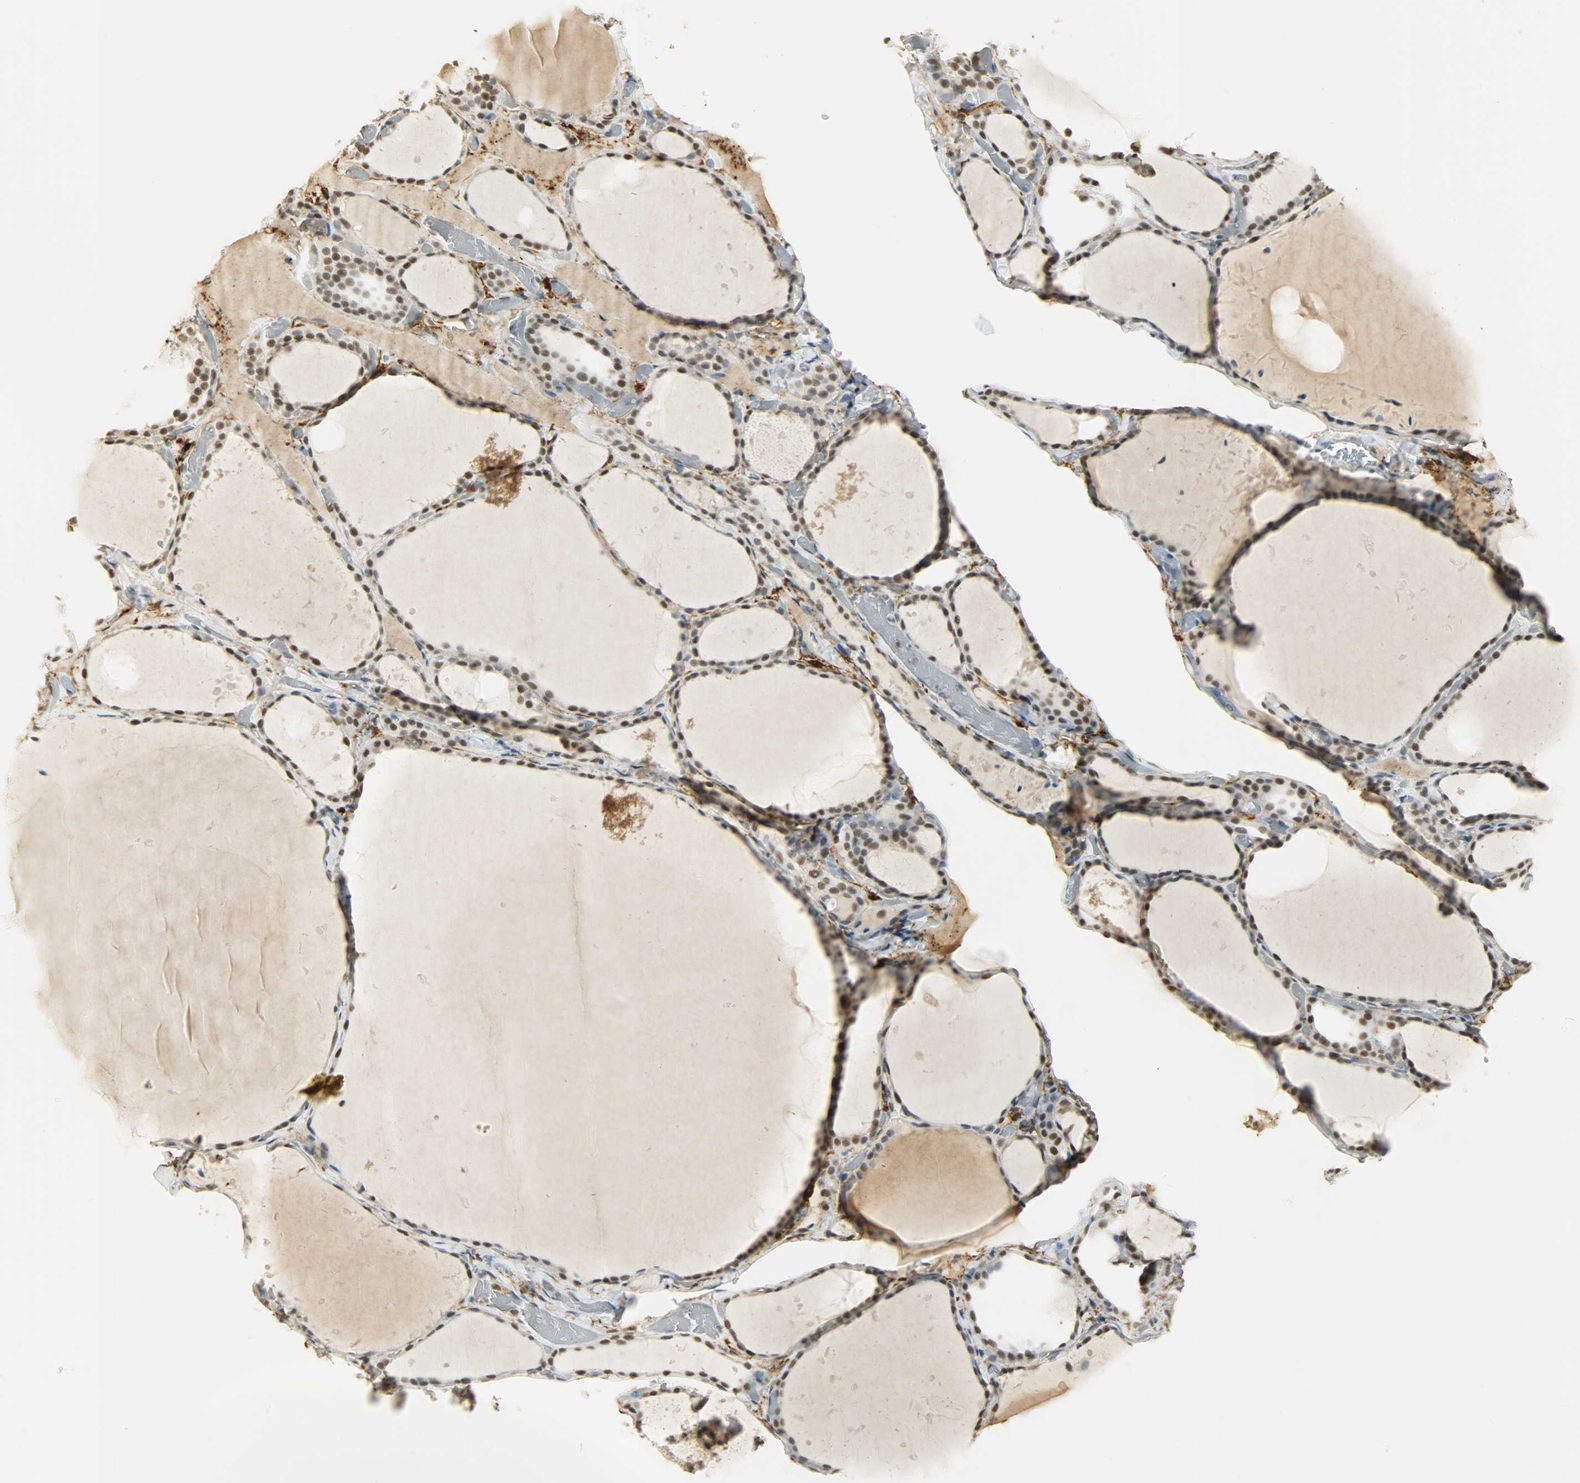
{"staining": {"intensity": "moderate", "quantity": ">75%", "location": "nuclear"}, "tissue": "thyroid gland", "cell_type": "Glandular cells", "image_type": "normal", "snomed": [{"axis": "morphology", "description": "Normal tissue, NOS"}, {"axis": "topography", "description": "Thyroid gland"}], "caption": "This micrograph exhibits immunohistochemistry (IHC) staining of unremarkable human thyroid gland, with medium moderate nuclear staining in about >75% of glandular cells.", "gene": "NGFR", "patient": {"sex": "female", "age": 22}}